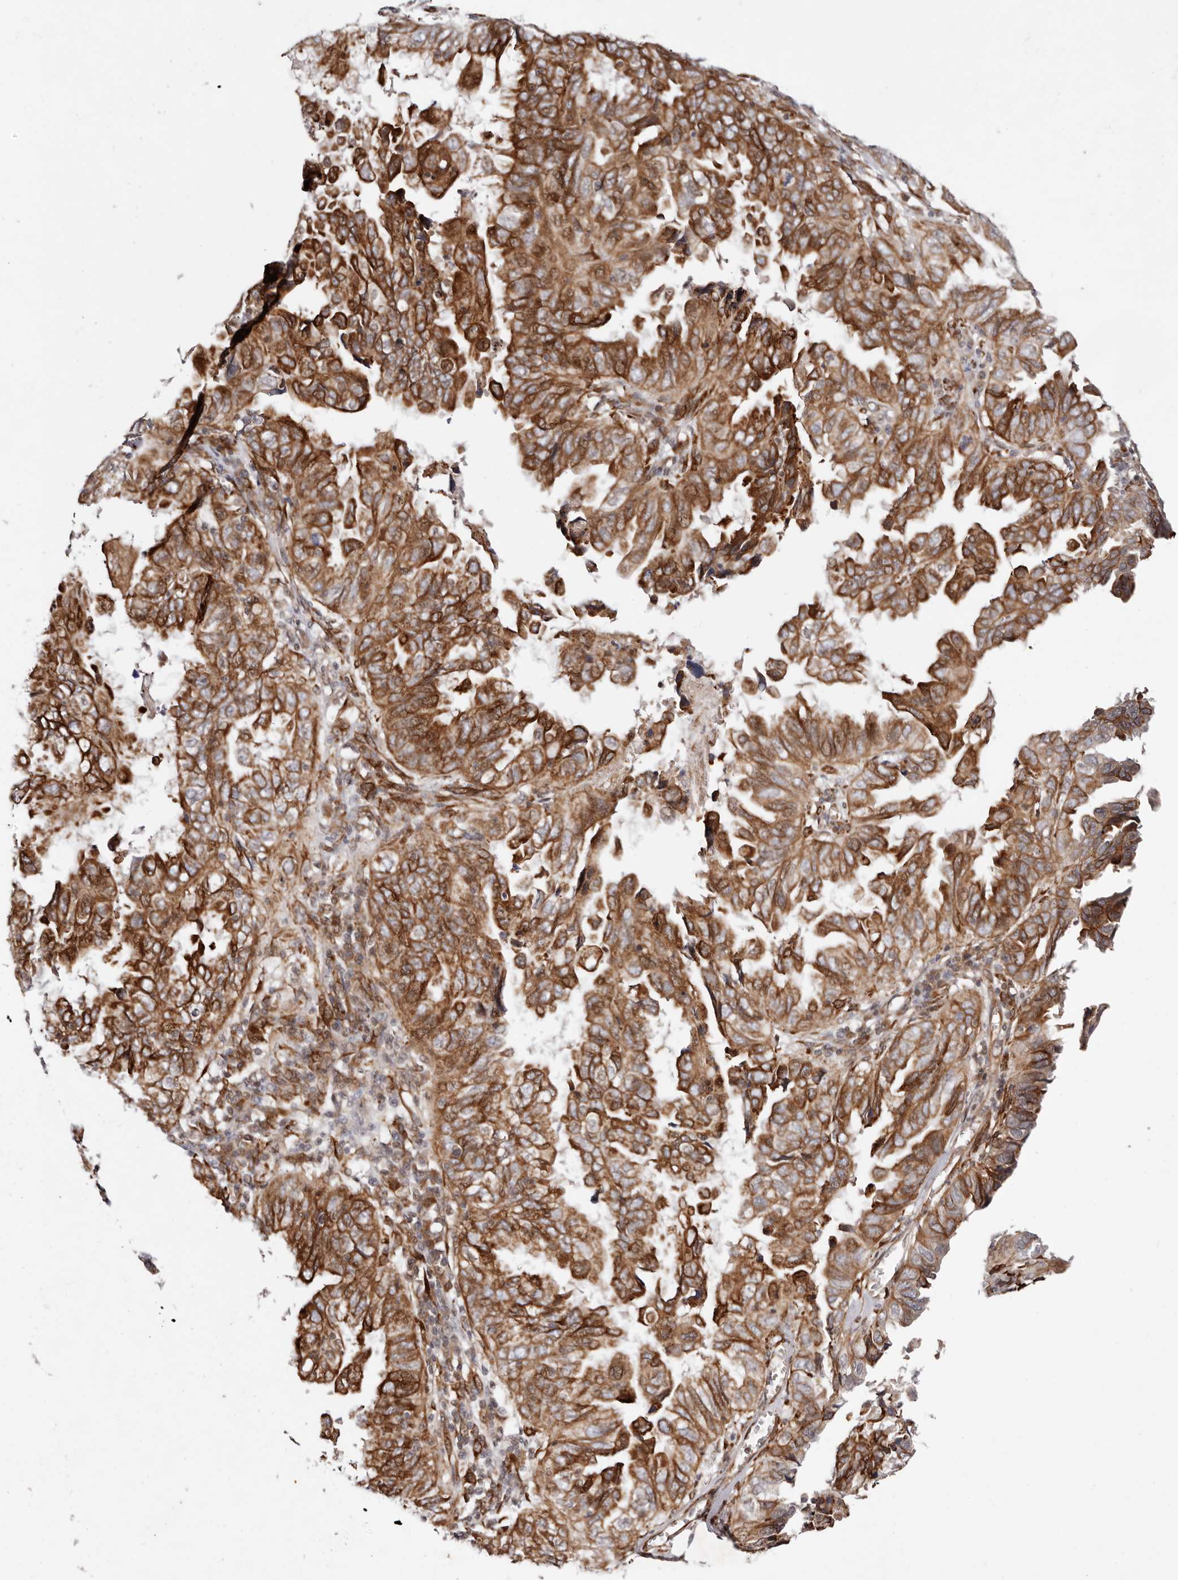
{"staining": {"intensity": "strong", "quantity": ">75%", "location": "cytoplasmic/membranous"}, "tissue": "endometrial cancer", "cell_type": "Tumor cells", "image_type": "cancer", "snomed": [{"axis": "morphology", "description": "Adenocarcinoma, NOS"}, {"axis": "topography", "description": "Uterus"}], "caption": "Immunohistochemical staining of endometrial cancer (adenocarcinoma) demonstrates high levels of strong cytoplasmic/membranous protein staining in approximately >75% of tumor cells.", "gene": "BCL2L15", "patient": {"sex": "female", "age": 77}}